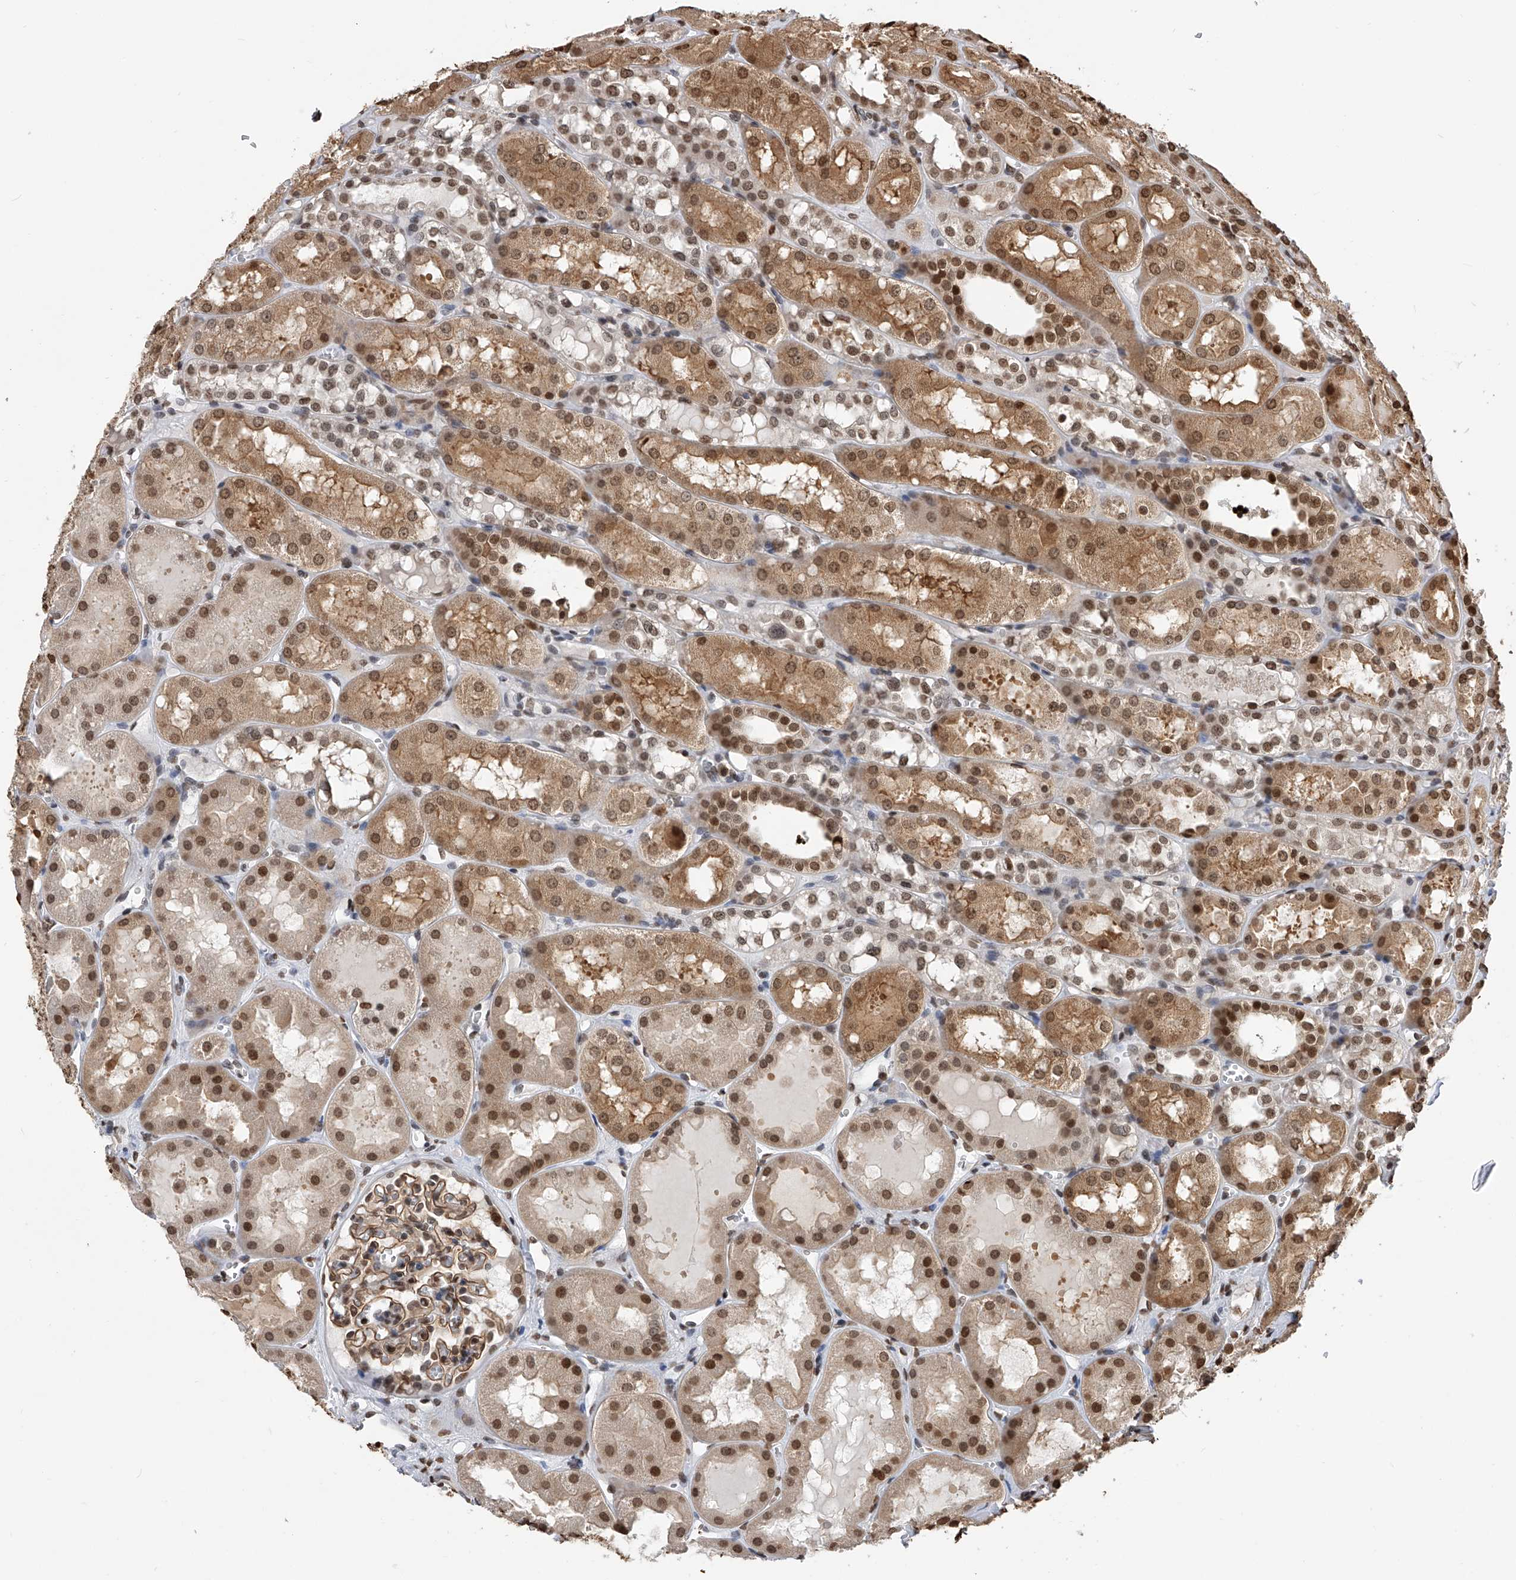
{"staining": {"intensity": "moderate", "quantity": "25%-75%", "location": "cytoplasmic/membranous,nuclear"}, "tissue": "kidney", "cell_type": "Cells in glomeruli", "image_type": "normal", "snomed": [{"axis": "morphology", "description": "Normal tissue, NOS"}, {"axis": "topography", "description": "Kidney"}], "caption": "Immunohistochemistry (IHC) micrograph of unremarkable kidney: human kidney stained using IHC demonstrates medium levels of moderate protein expression localized specifically in the cytoplasmic/membranous,nuclear of cells in glomeruli, appearing as a cytoplasmic/membranous,nuclear brown color.", "gene": "CFAP410", "patient": {"sex": "male", "age": 16}}